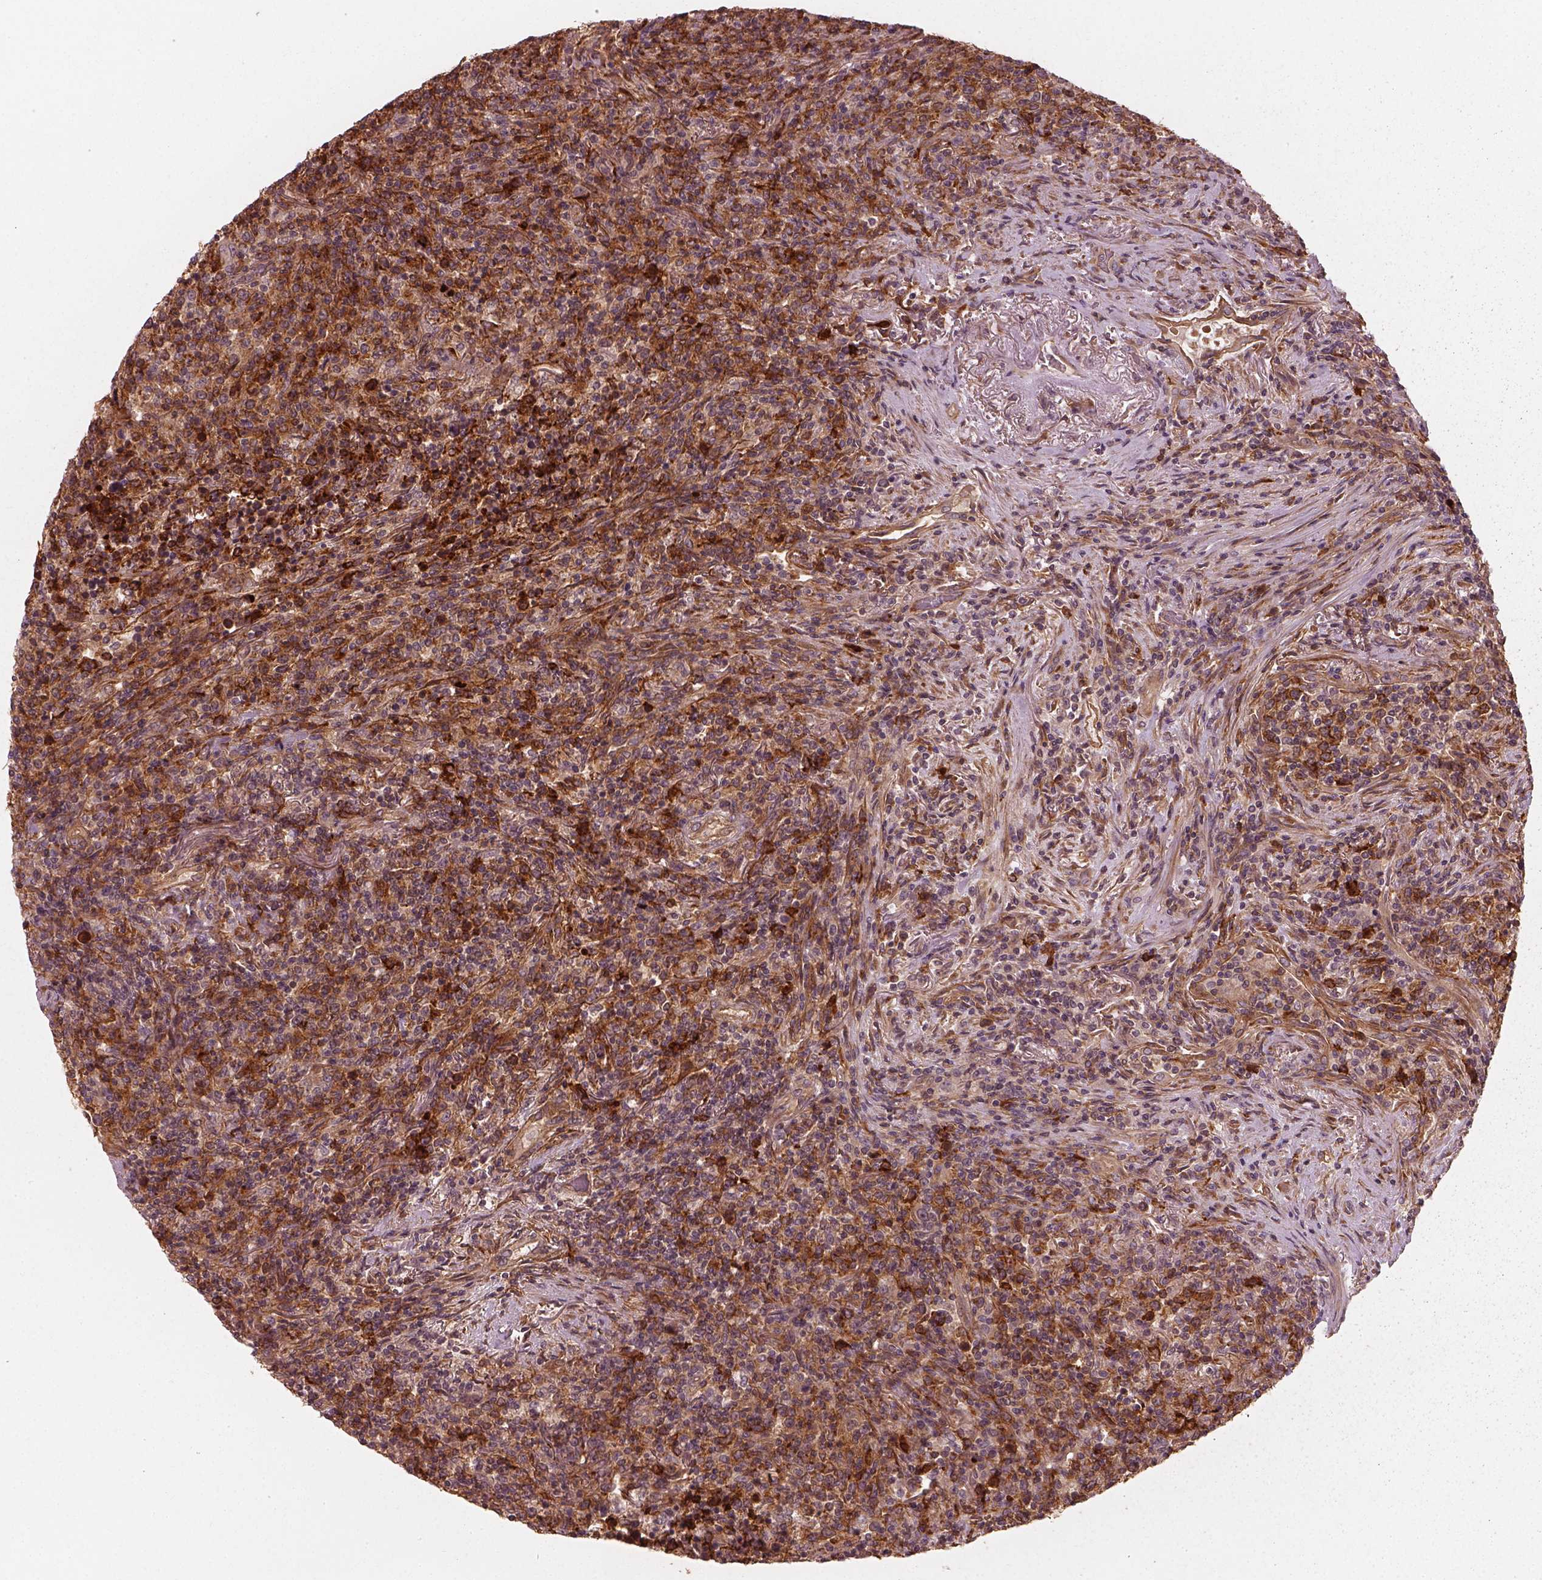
{"staining": {"intensity": "strong", "quantity": ">75%", "location": "cytoplasmic/membranous"}, "tissue": "lymphoma", "cell_type": "Tumor cells", "image_type": "cancer", "snomed": [{"axis": "morphology", "description": "Malignant lymphoma, non-Hodgkin's type, High grade"}, {"axis": "topography", "description": "Lung"}], "caption": "Lymphoma stained with DAB (3,3'-diaminobenzidine) immunohistochemistry (IHC) demonstrates high levels of strong cytoplasmic/membranous expression in approximately >75% of tumor cells.", "gene": "FAM107B", "patient": {"sex": "male", "age": 79}}